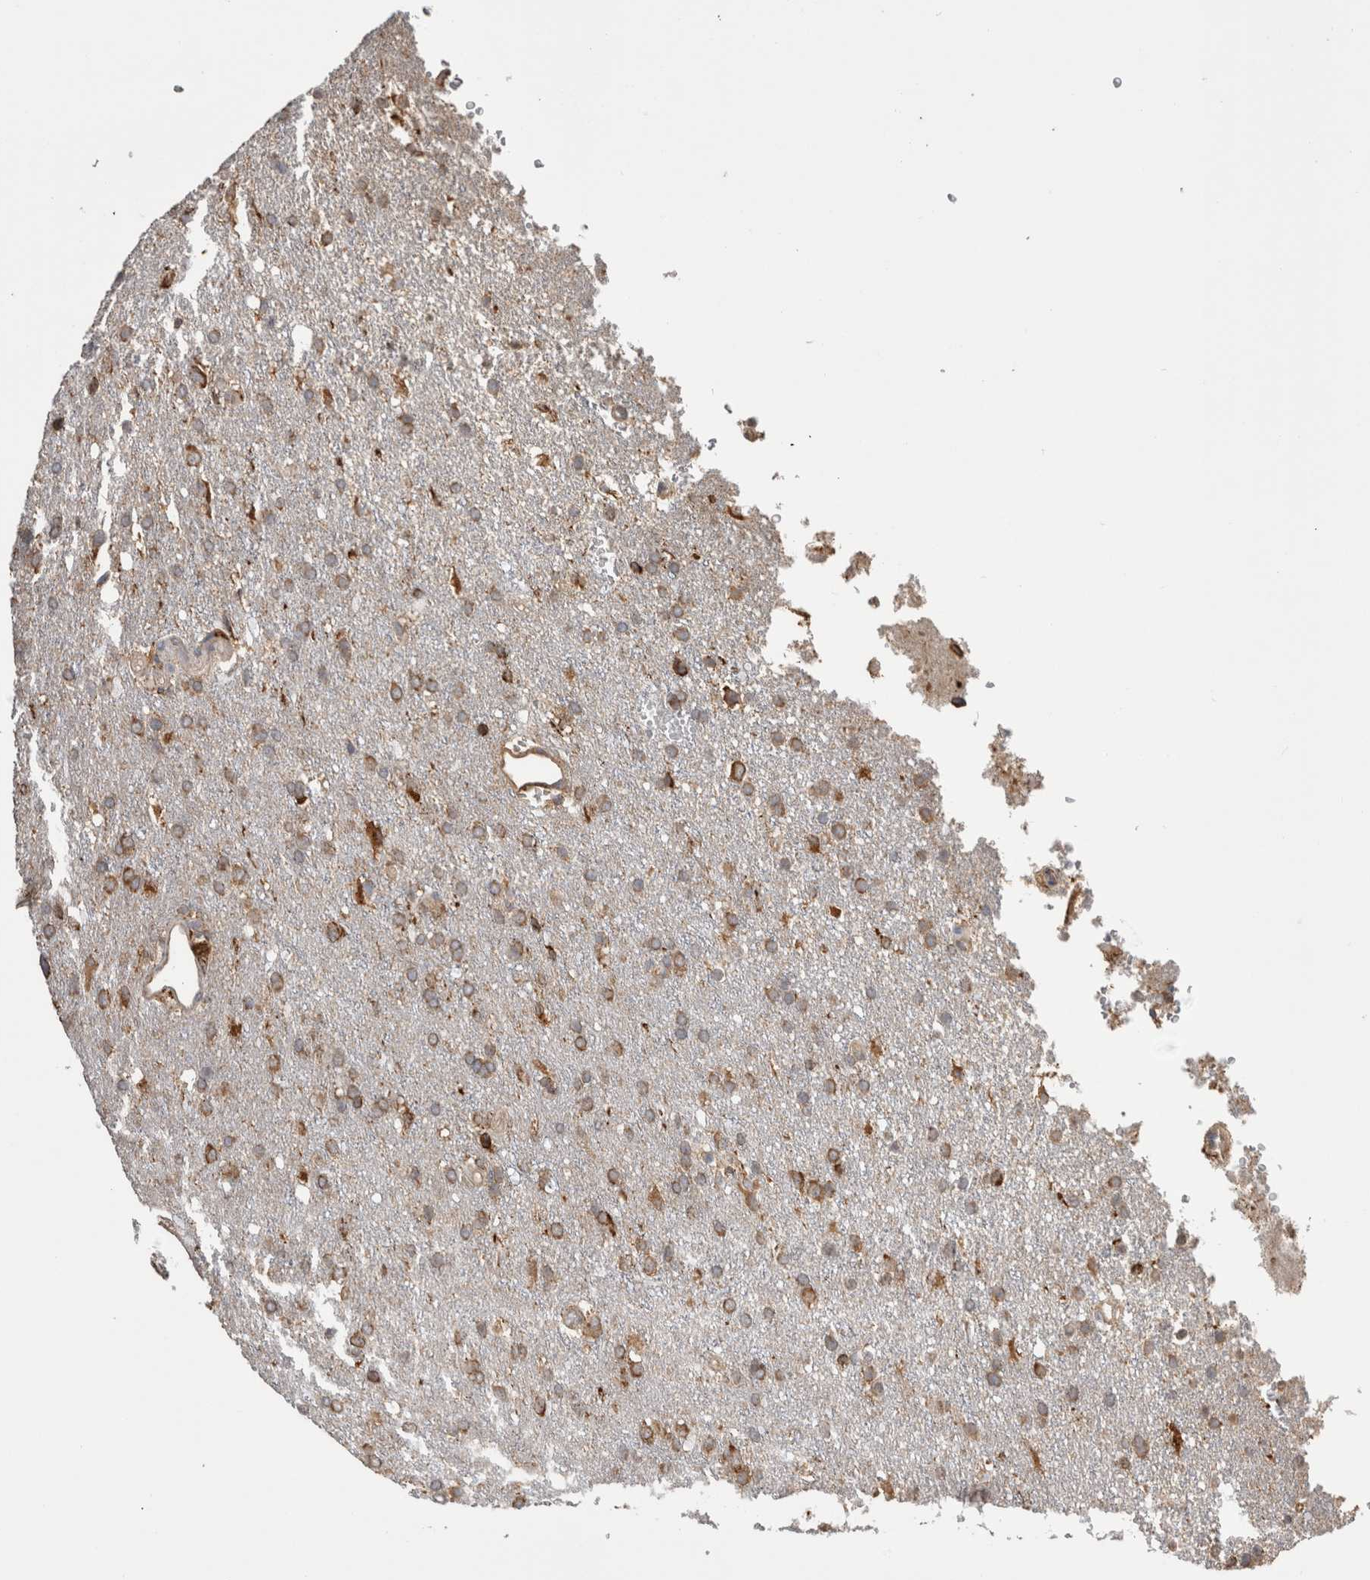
{"staining": {"intensity": "moderate", "quantity": ">75%", "location": "cytoplasmic/membranous"}, "tissue": "glioma", "cell_type": "Tumor cells", "image_type": "cancer", "snomed": [{"axis": "morphology", "description": "Glioma, malignant, High grade"}, {"axis": "topography", "description": "Brain"}], "caption": "Glioma tissue reveals moderate cytoplasmic/membranous expression in approximately >75% of tumor cells", "gene": "LRPAP1", "patient": {"sex": "female", "age": 58}}